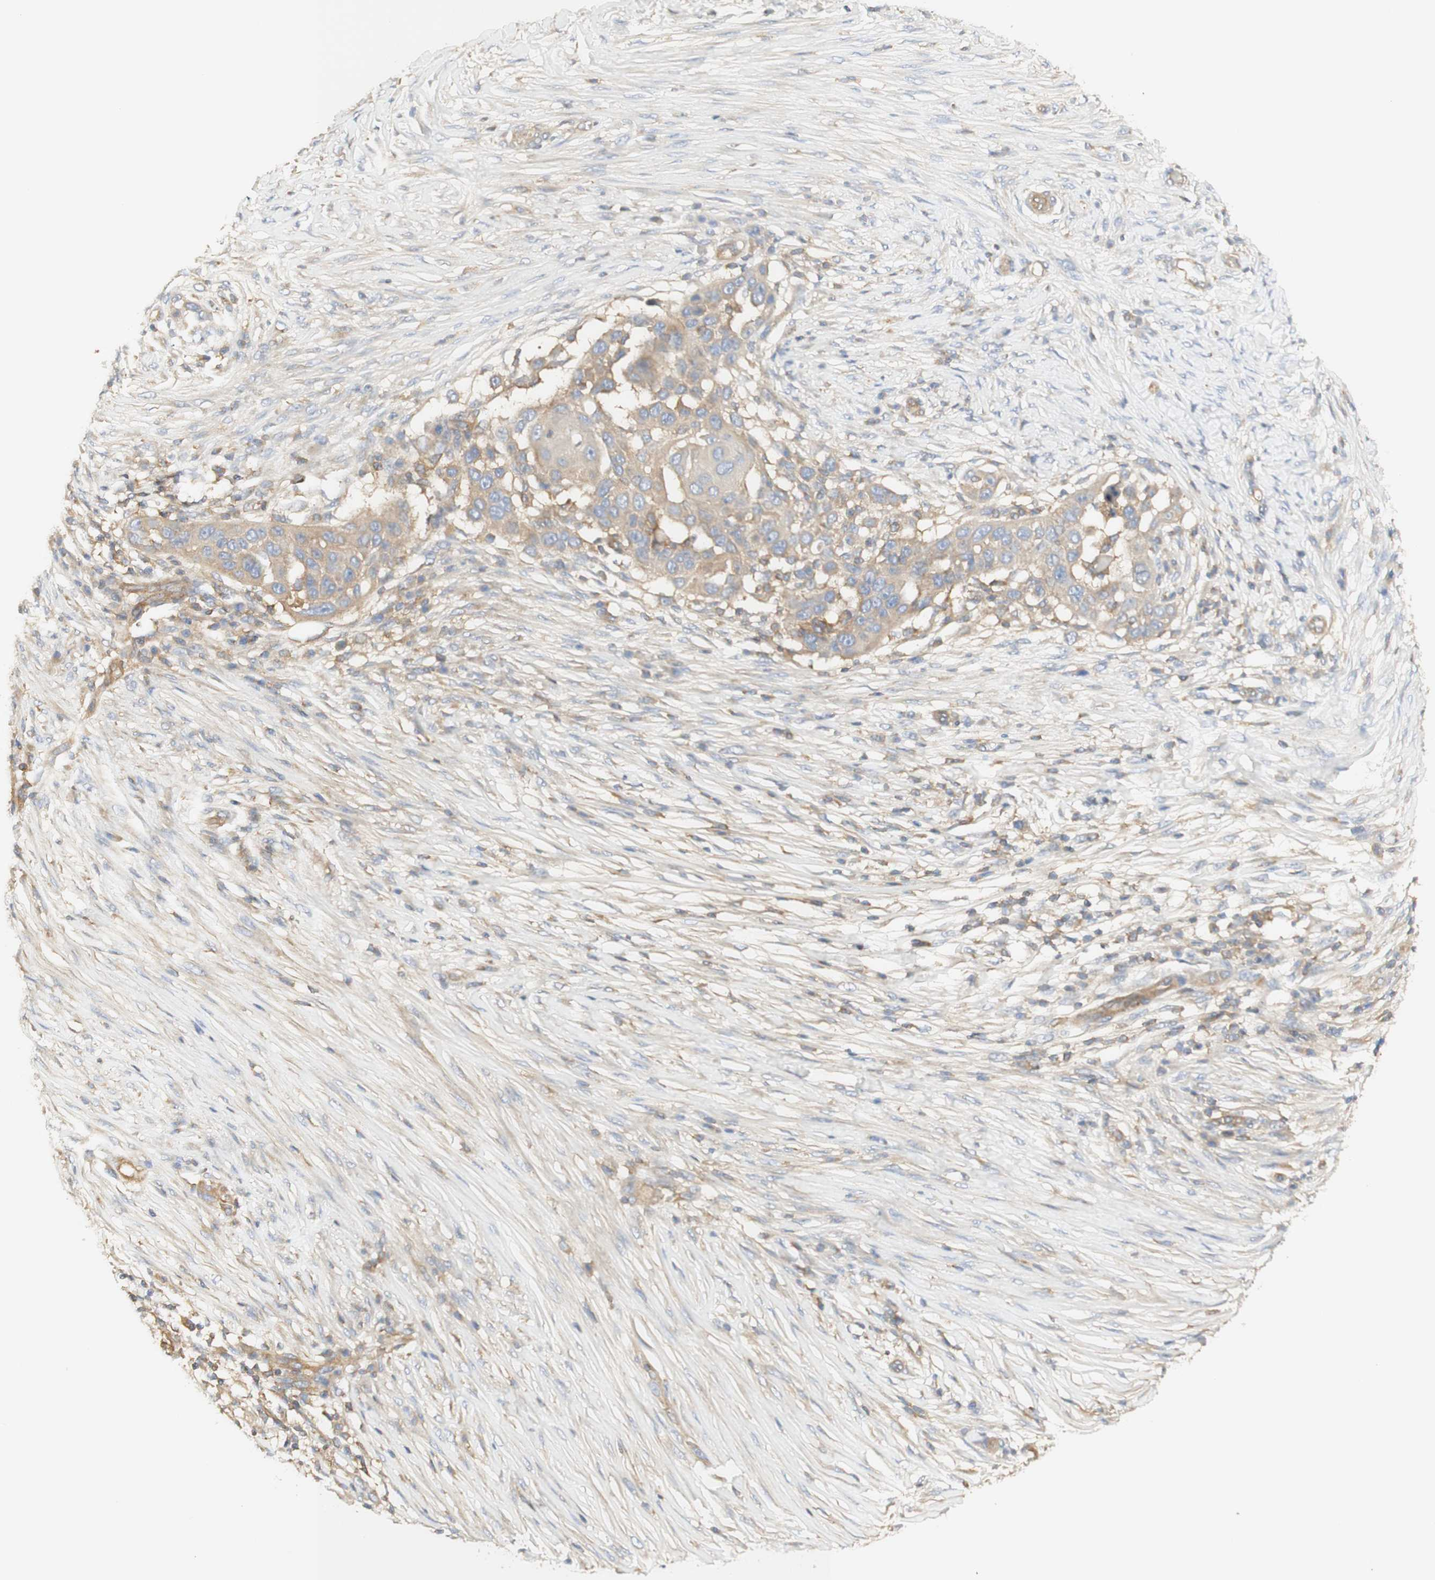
{"staining": {"intensity": "weak", "quantity": "25%-75%", "location": "cytoplasmic/membranous"}, "tissue": "skin cancer", "cell_type": "Tumor cells", "image_type": "cancer", "snomed": [{"axis": "morphology", "description": "Squamous cell carcinoma, NOS"}, {"axis": "topography", "description": "Skin"}], "caption": "Immunohistochemical staining of human skin squamous cell carcinoma reveals low levels of weak cytoplasmic/membranous protein expression in about 25%-75% of tumor cells. The staining is performed using DAB (3,3'-diaminobenzidine) brown chromogen to label protein expression. The nuclei are counter-stained blue using hematoxylin.", "gene": "IKBKG", "patient": {"sex": "female", "age": 44}}